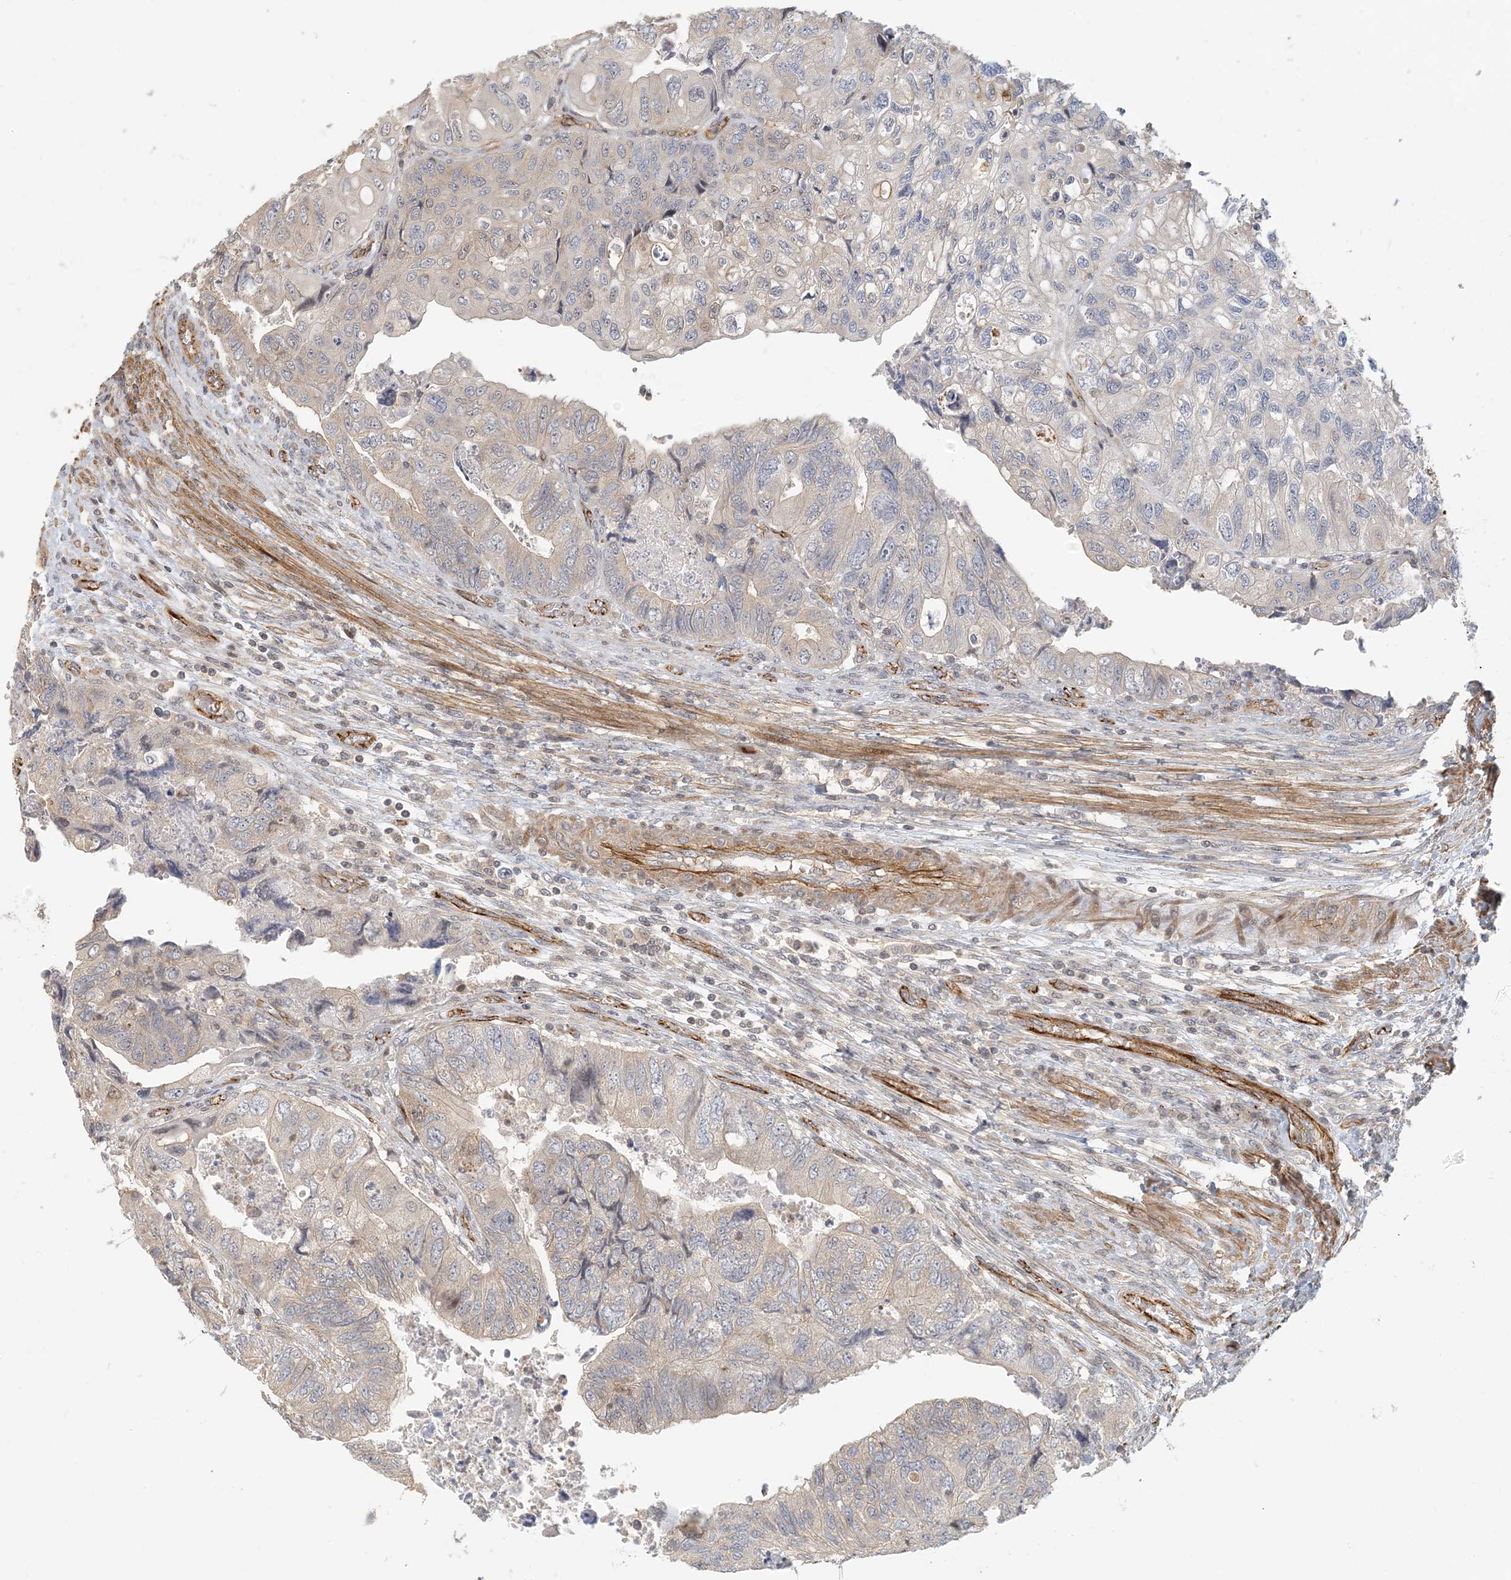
{"staining": {"intensity": "negative", "quantity": "none", "location": "none"}, "tissue": "colorectal cancer", "cell_type": "Tumor cells", "image_type": "cancer", "snomed": [{"axis": "morphology", "description": "Adenocarcinoma, NOS"}, {"axis": "topography", "description": "Rectum"}], "caption": "This is an immunohistochemistry micrograph of human adenocarcinoma (colorectal). There is no expression in tumor cells.", "gene": "MAPKBP1", "patient": {"sex": "male", "age": 63}}